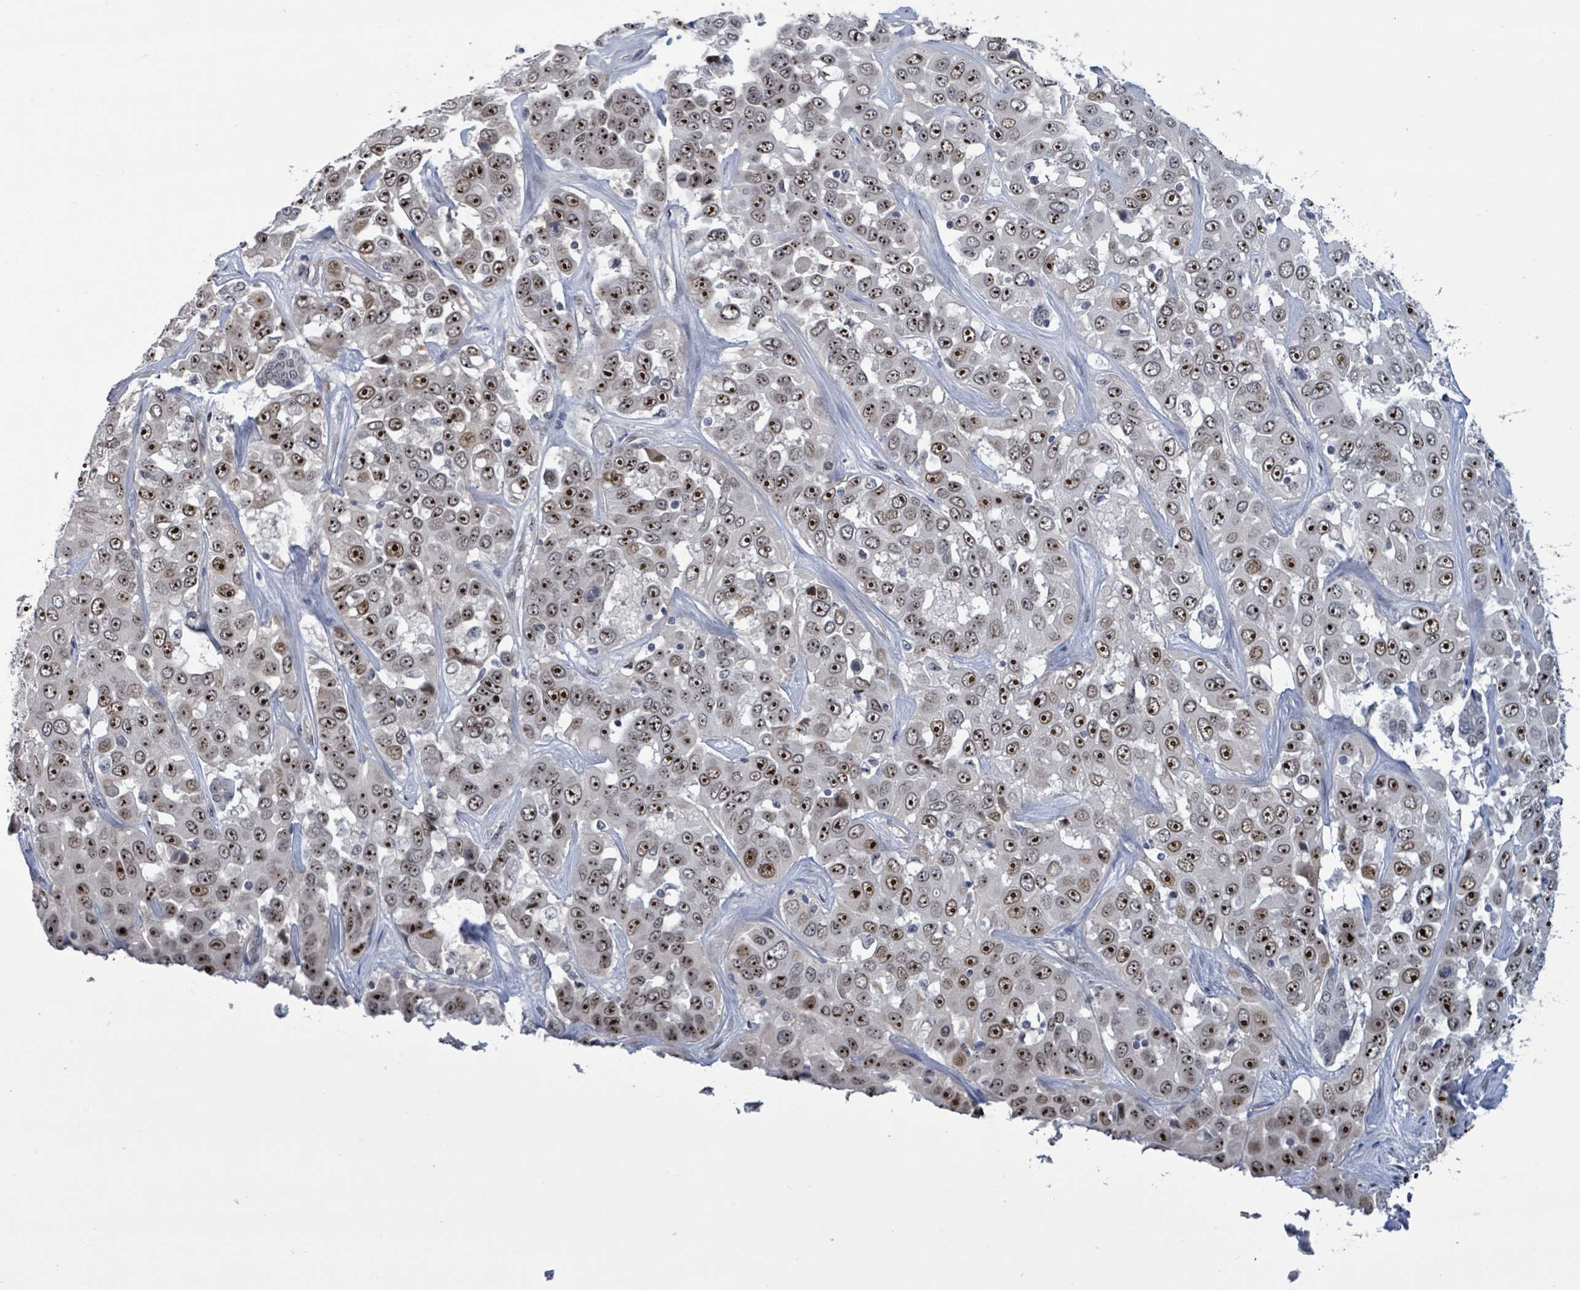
{"staining": {"intensity": "strong", "quantity": ">75%", "location": "nuclear"}, "tissue": "liver cancer", "cell_type": "Tumor cells", "image_type": "cancer", "snomed": [{"axis": "morphology", "description": "Cholangiocarcinoma"}, {"axis": "topography", "description": "Liver"}], "caption": "Approximately >75% of tumor cells in human cholangiocarcinoma (liver) show strong nuclear protein expression as visualized by brown immunohistochemical staining.", "gene": "RRN3", "patient": {"sex": "female", "age": 52}}